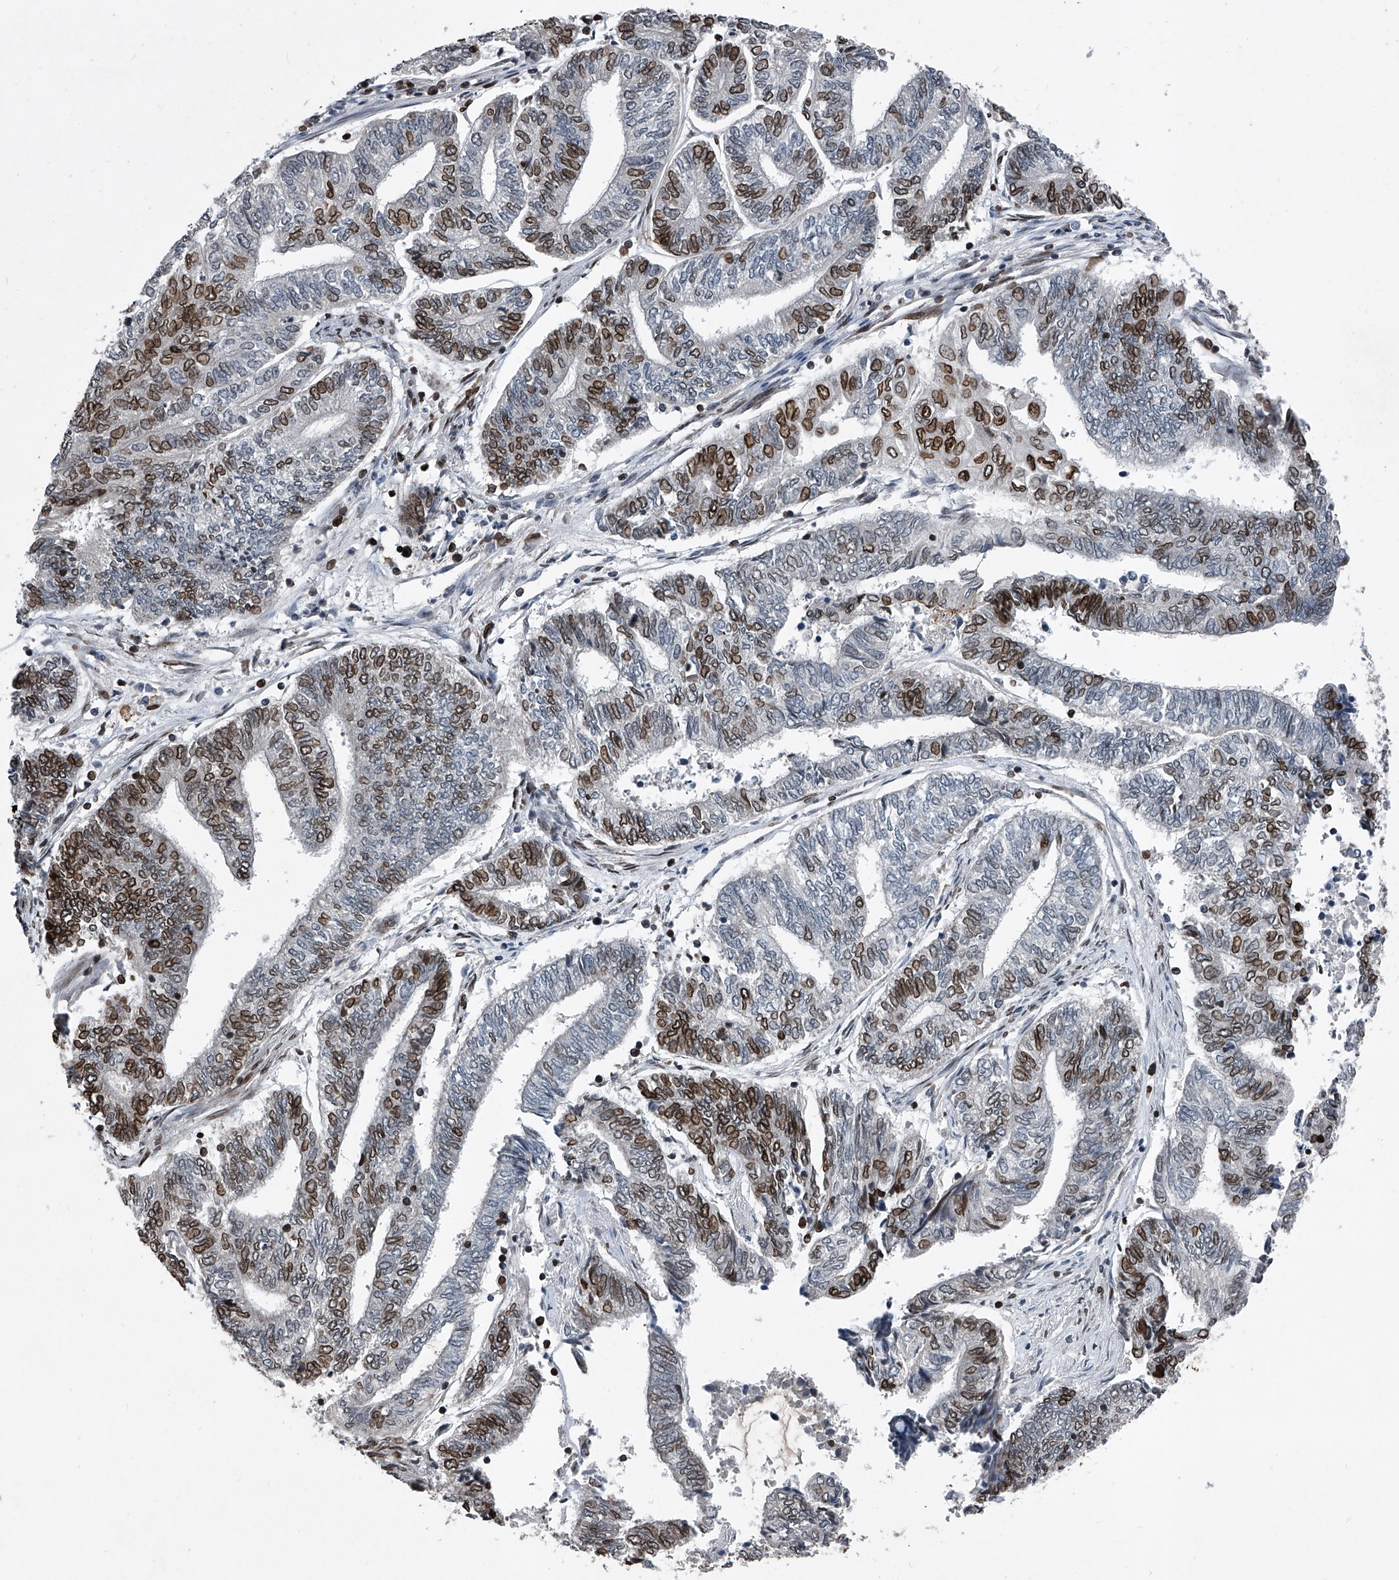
{"staining": {"intensity": "strong", "quantity": "25%-75%", "location": "cytoplasmic/membranous,nuclear"}, "tissue": "endometrial cancer", "cell_type": "Tumor cells", "image_type": "cancer", "snomed": [{"axis": "morphology", "description": "Adenocarcinoma, NOS"}, {"axis": "topography", "description": "Uterus"}, {"axis": "topography", "description": "Endometrium"}], "caption": "Protein analysis of endometrial cancer tissue reveals strong cytoplasmic/membranous and nuclear expression in approximately 25%-75% of tumor cells. Immunohistochemistry (ihc) stains the protein of interest in brown and the nuclei are stained blue.", "gene": "PHF20", "patient": {"sex": "female", "age": 70}}